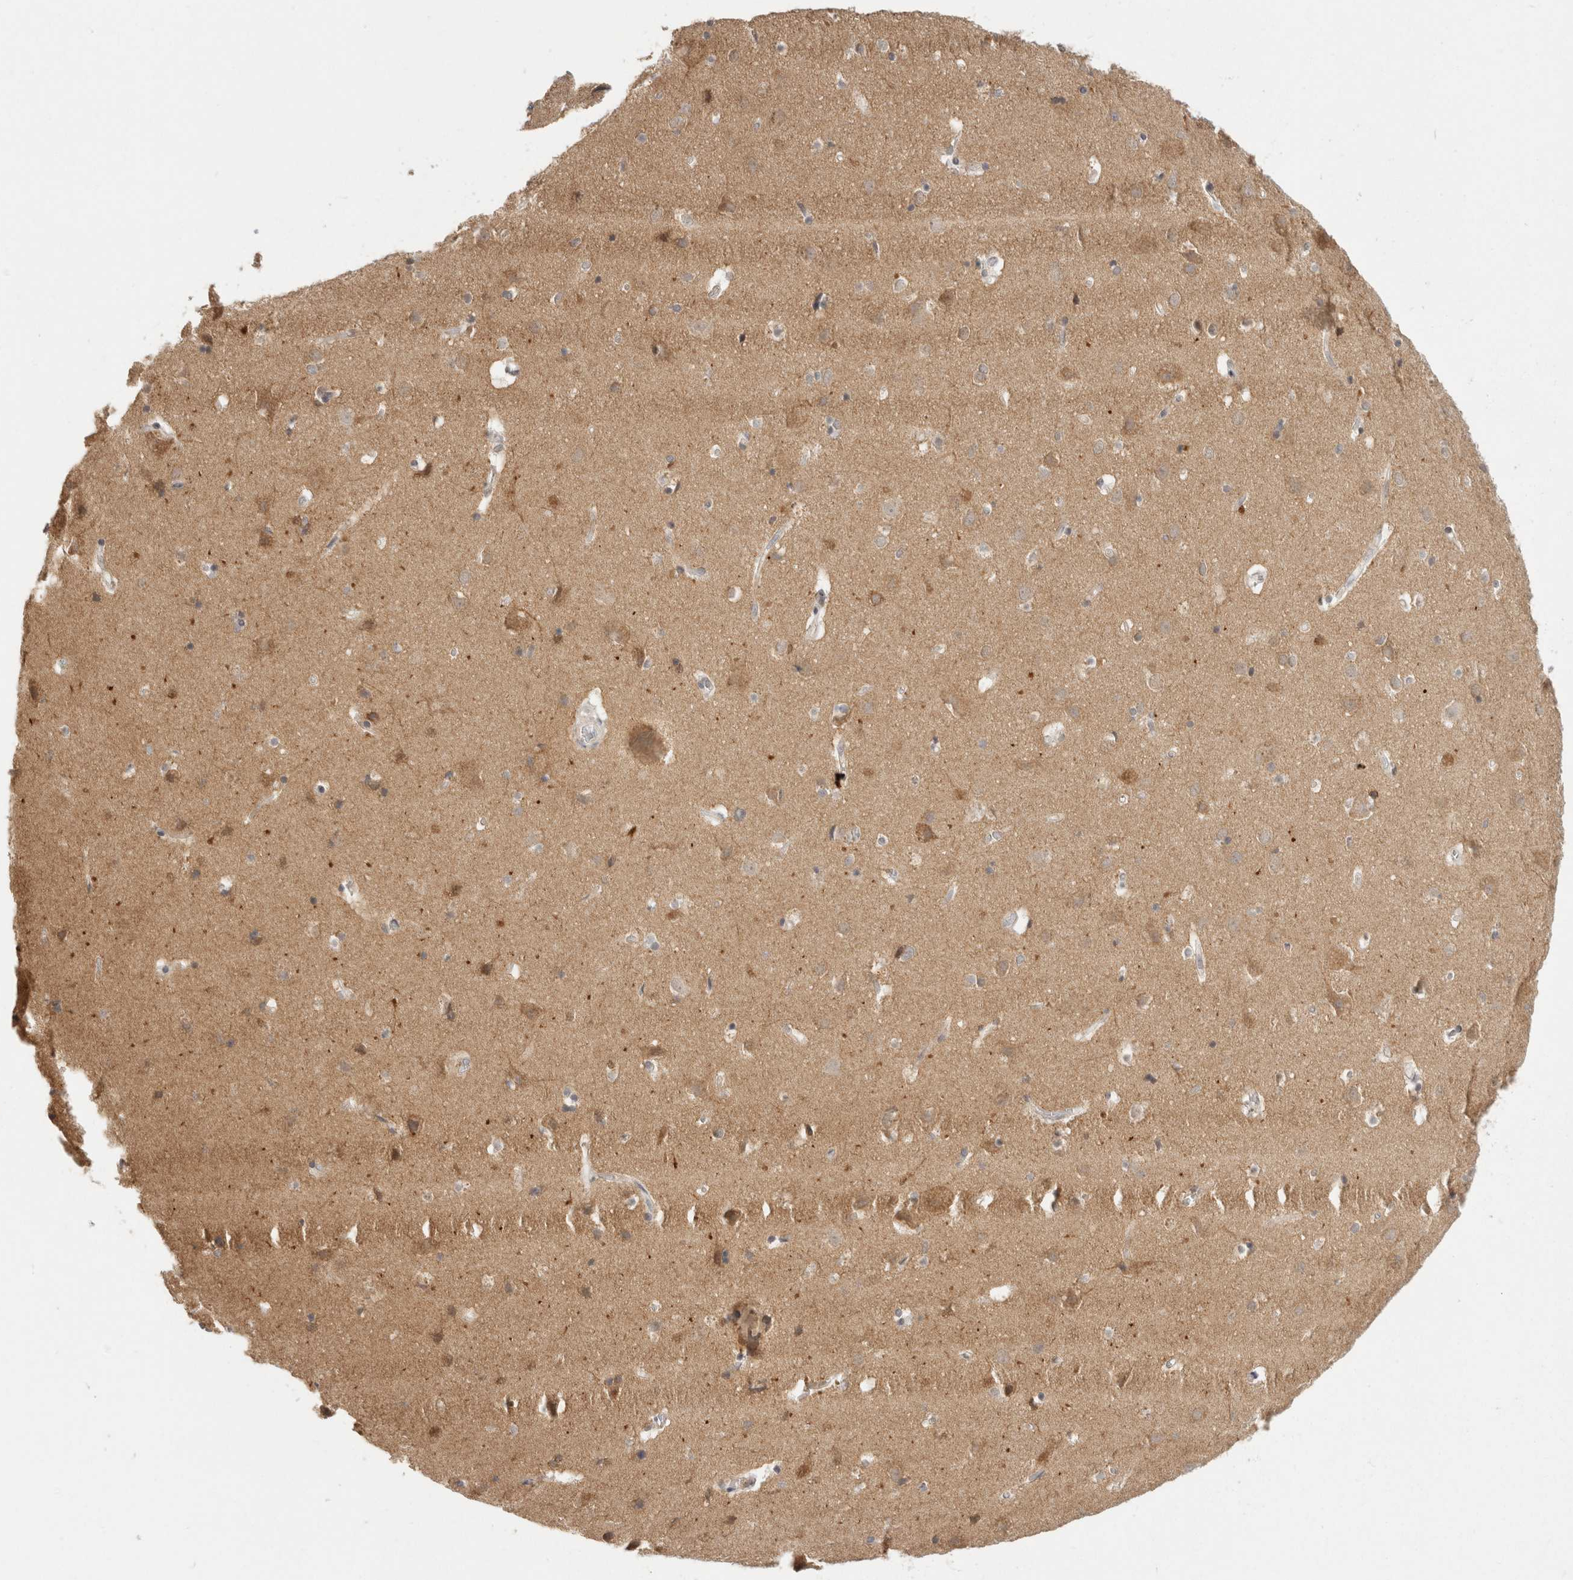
{"staining": {"intensity": "weak", "quantity": "25%-75%", "location": "cytoplasmic/membranous"}, "tissue": "cerebral cortex", "cell_type": "Endothelial cells", "image_type": "normal", "snomed": [{"axis": "morphology", "description": "Normal tissue, NOS"}, {"axis": "topography", "description": "Cerebral cortex"}], "caption": "Cerebral cortex stained with immunohistochemistry (IHC) exhibits weak cytoplasmic/membranous positivity in about 25%-75% of endothelial cells.", "gene": "CHRM4", "patient": {"sex": "male", "age": 54}}